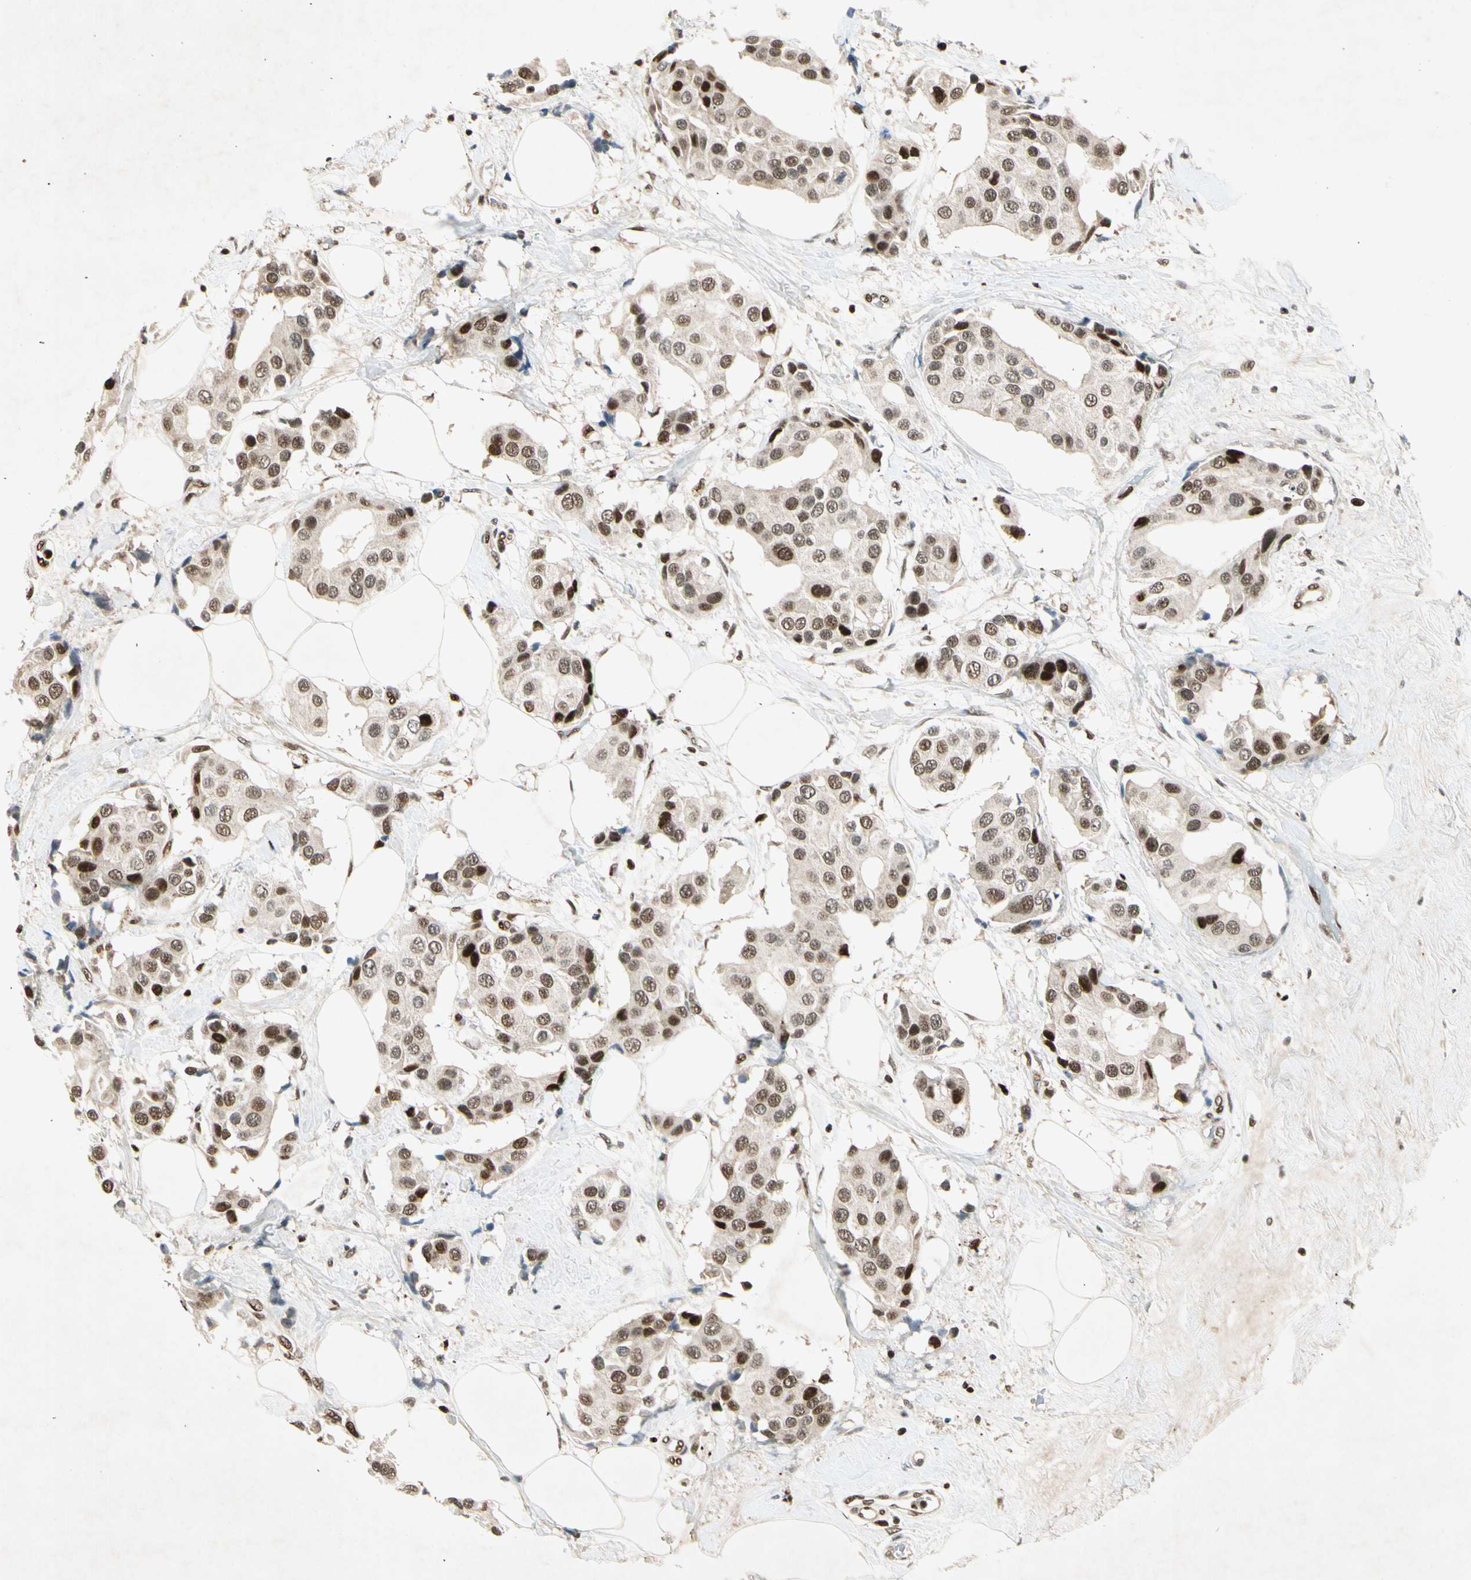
{"staining": {"intensity": "strong", "quantity": ">75%", "location": "nuclear"}, "tissue": "breast cancer", "cell_type": "Tumor cells", "image_type": "cancer", "snomed": [{"axis": "morphology", "description": "Normal tissue, NOS"}, {"axis": "morphology", "description": "Duct carcinoma"}, {"axis": "topography", "description": "Breast"}], "caption": "Protein analysis of breast cancer tissue exhibits strong nuclear positivity in about >75% of tumor cells.", "gene": "RNF43", "patient": {"sex": "female", "age": 39}}